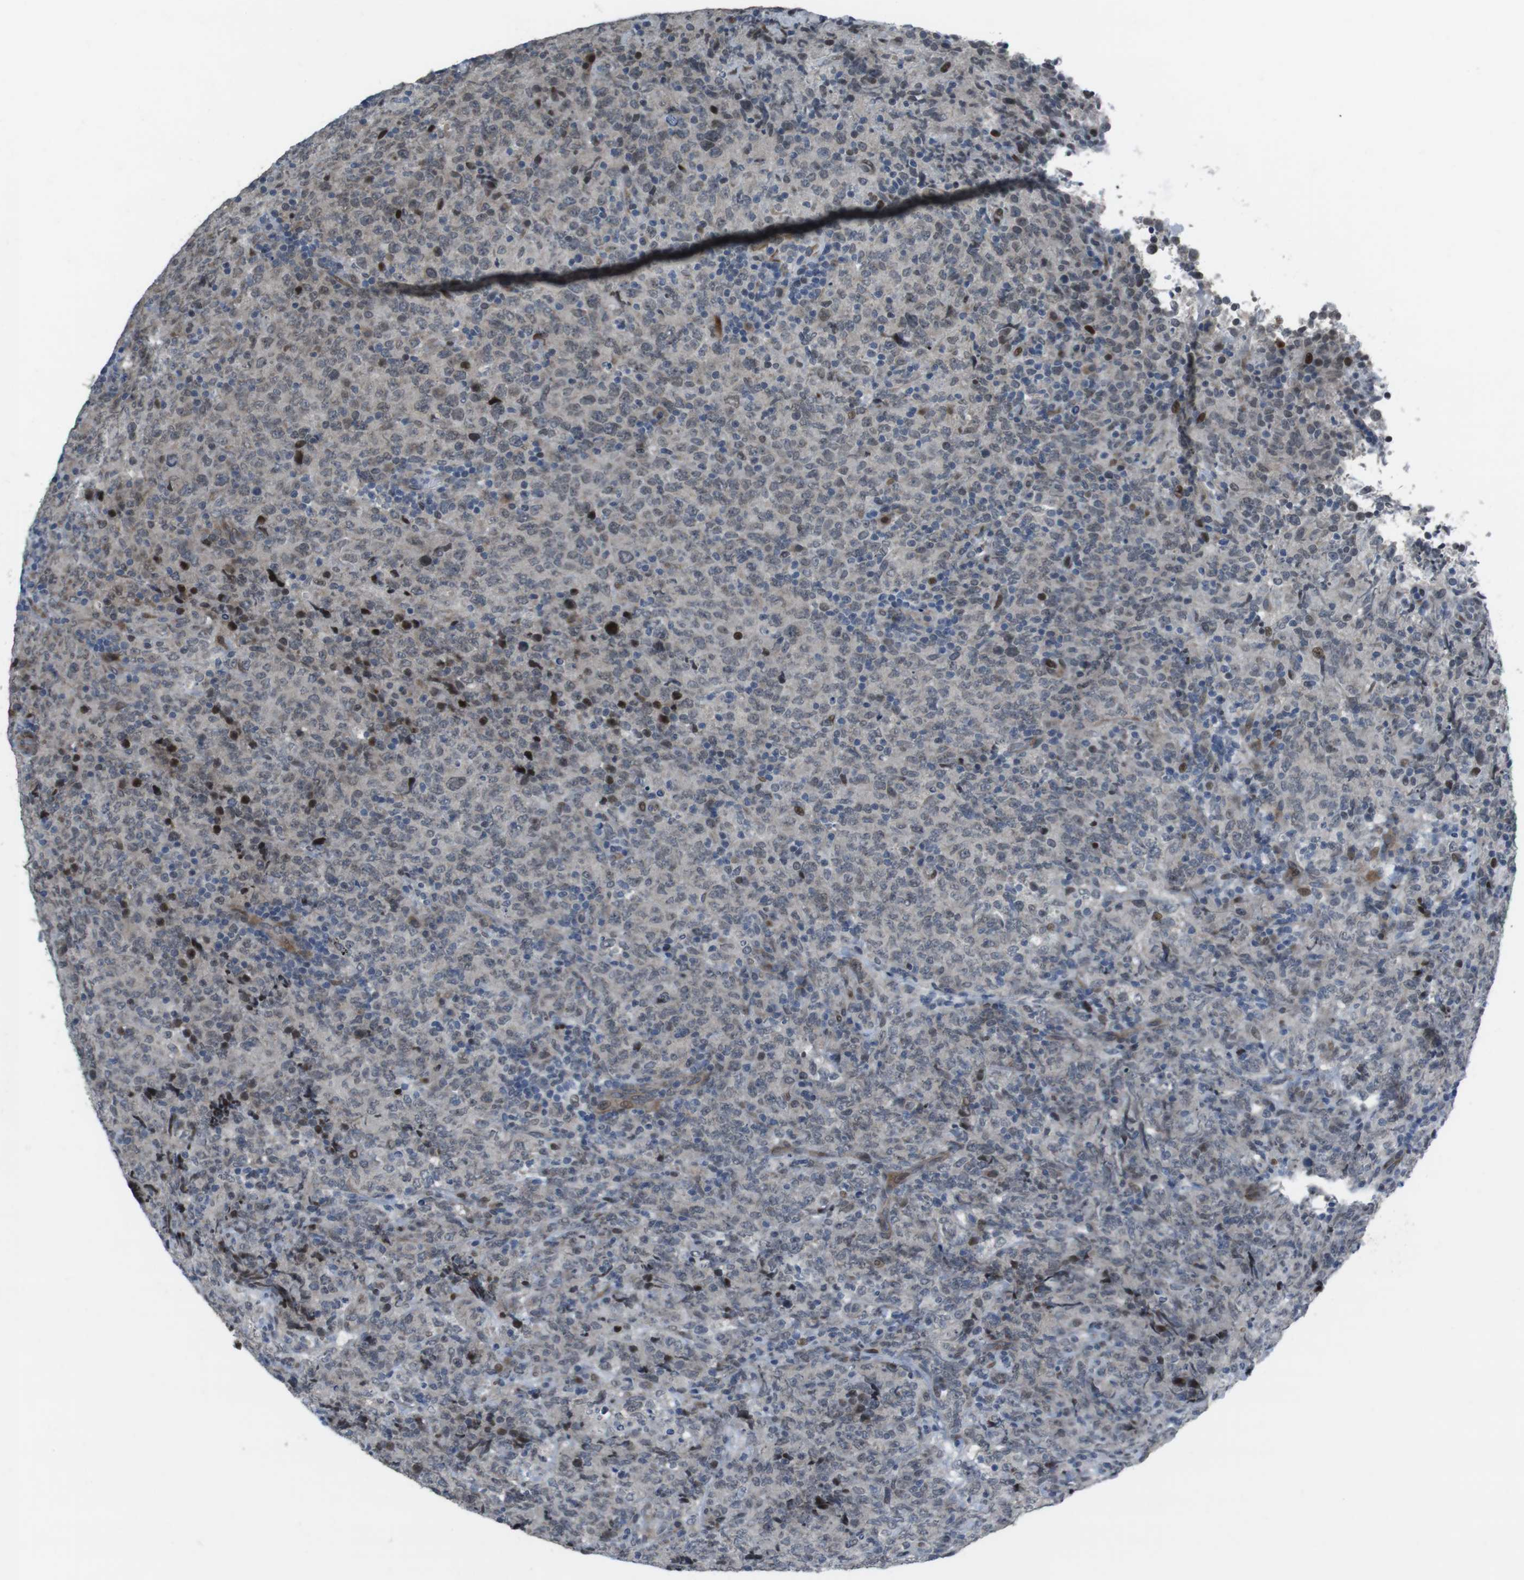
{"staining": {"intensity": "weak", "quantity": "<25%", "location": "nuclear"}, "tissue": "lymphoma", "cell_type": "Tumor cells", "image_type": "cancer", "snomed": [{"axis": "morphology", "description": "Malignant lymphoma, non-Hodgkin's type, High grade"}, {"axis": "topography", "description": "Tonsil"}], "caption": "An immunohistochemistry (IHC) histopathology image of malignant lymphoma, non-Hodgkin's type (high-grade) is shown. There is no staining in tumor cells of malignant lymphoma, non-Hodgkin's type (high-grade).", "gene": "PBRM1", "patient": {"sex": "female", "age": 36}}